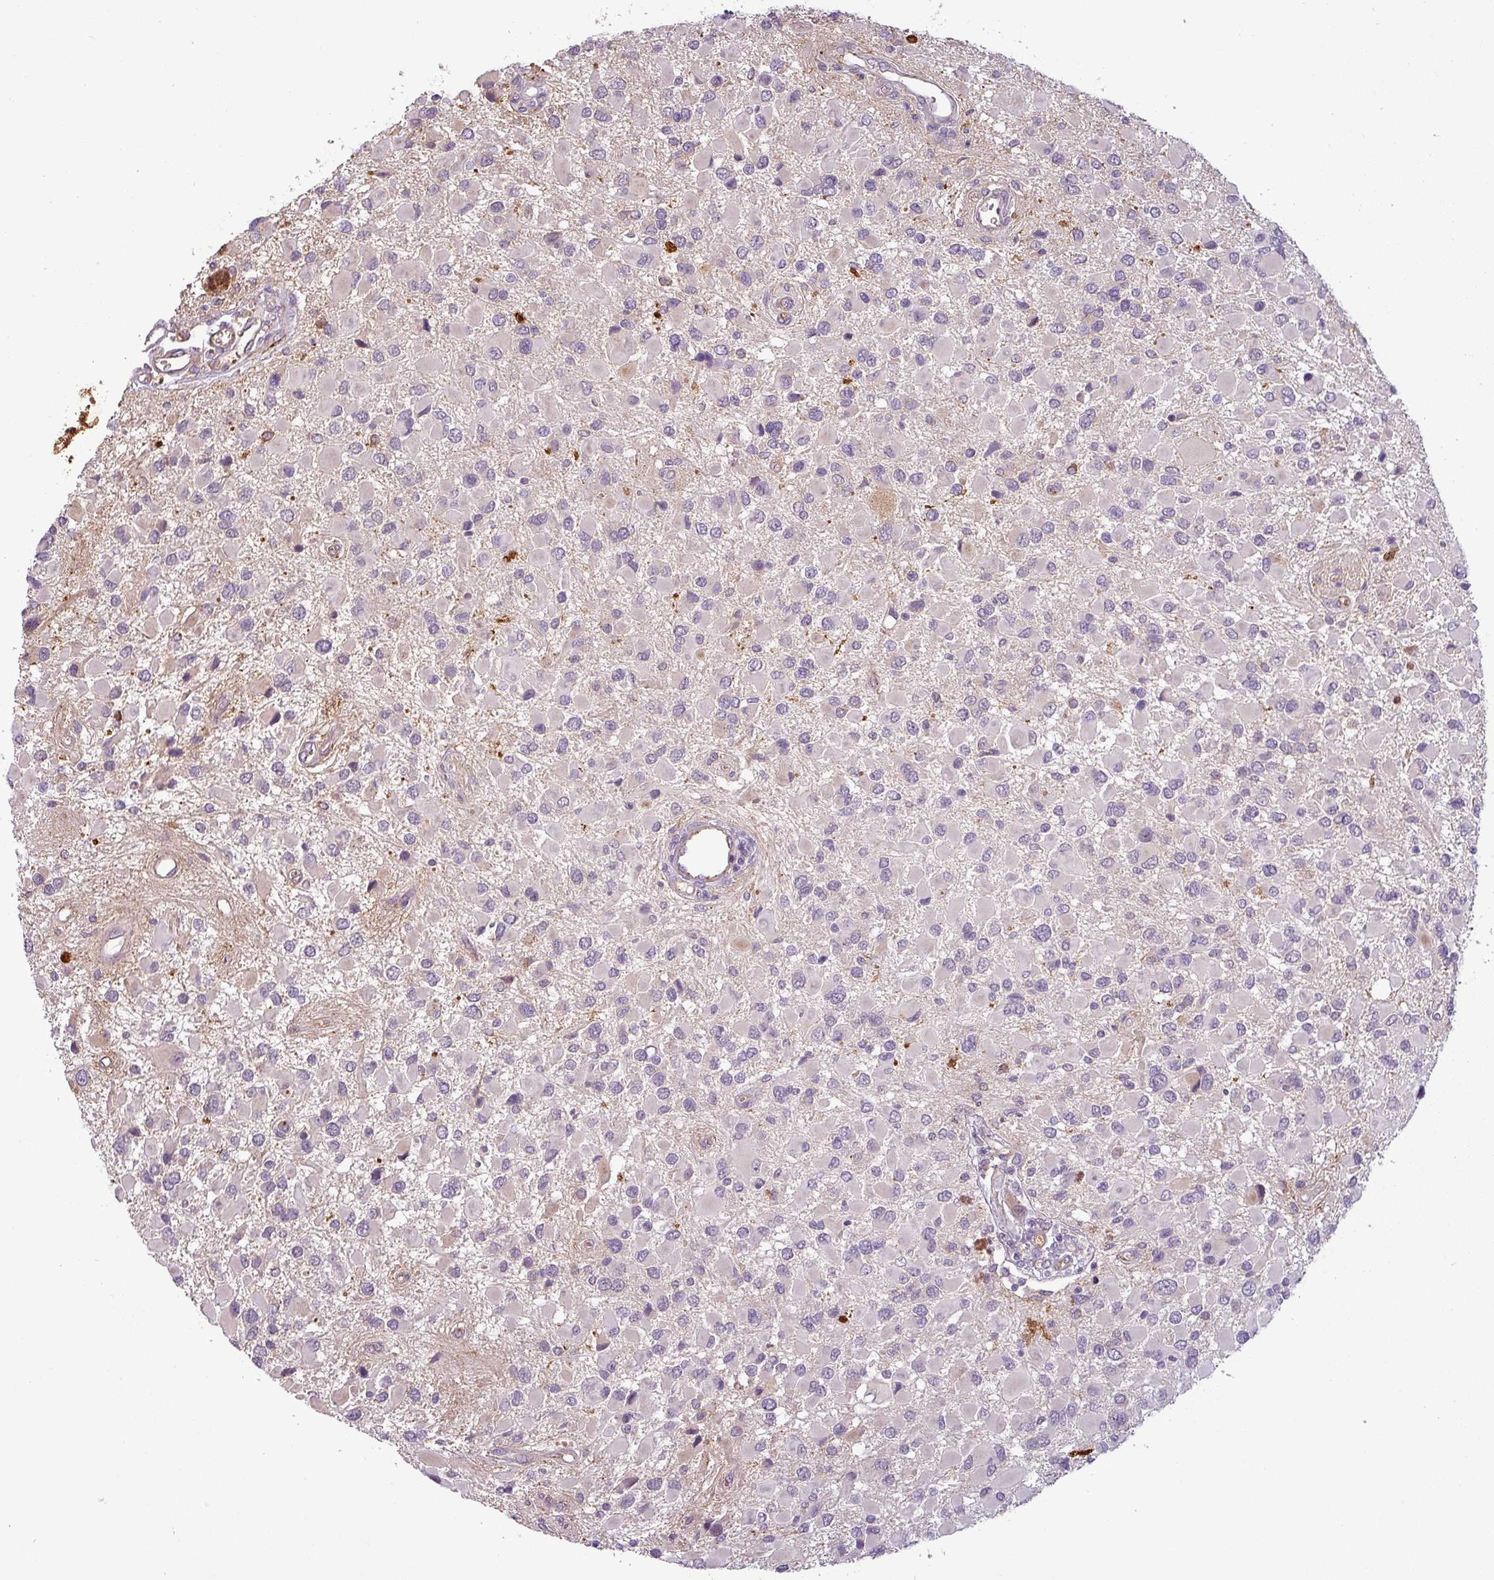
{"staining": {"intensity": "negative", "quantity": "none", "location": "none"}, "tissue": "glioma", "cell_type": "Tumor cells", "image_type": "cancer", "snomed": [{"axis": "morphology", "description": "Glioma, malignant, High grade"}, {"axis": "topography", "description": "Brain"}], "caption": "This is an IHC photomicrograph of human high-grade glioma (malignant). There is no staining in tumor cells.", "gene": "APOC1", "patient": {"sex": "male", "age": 53}}